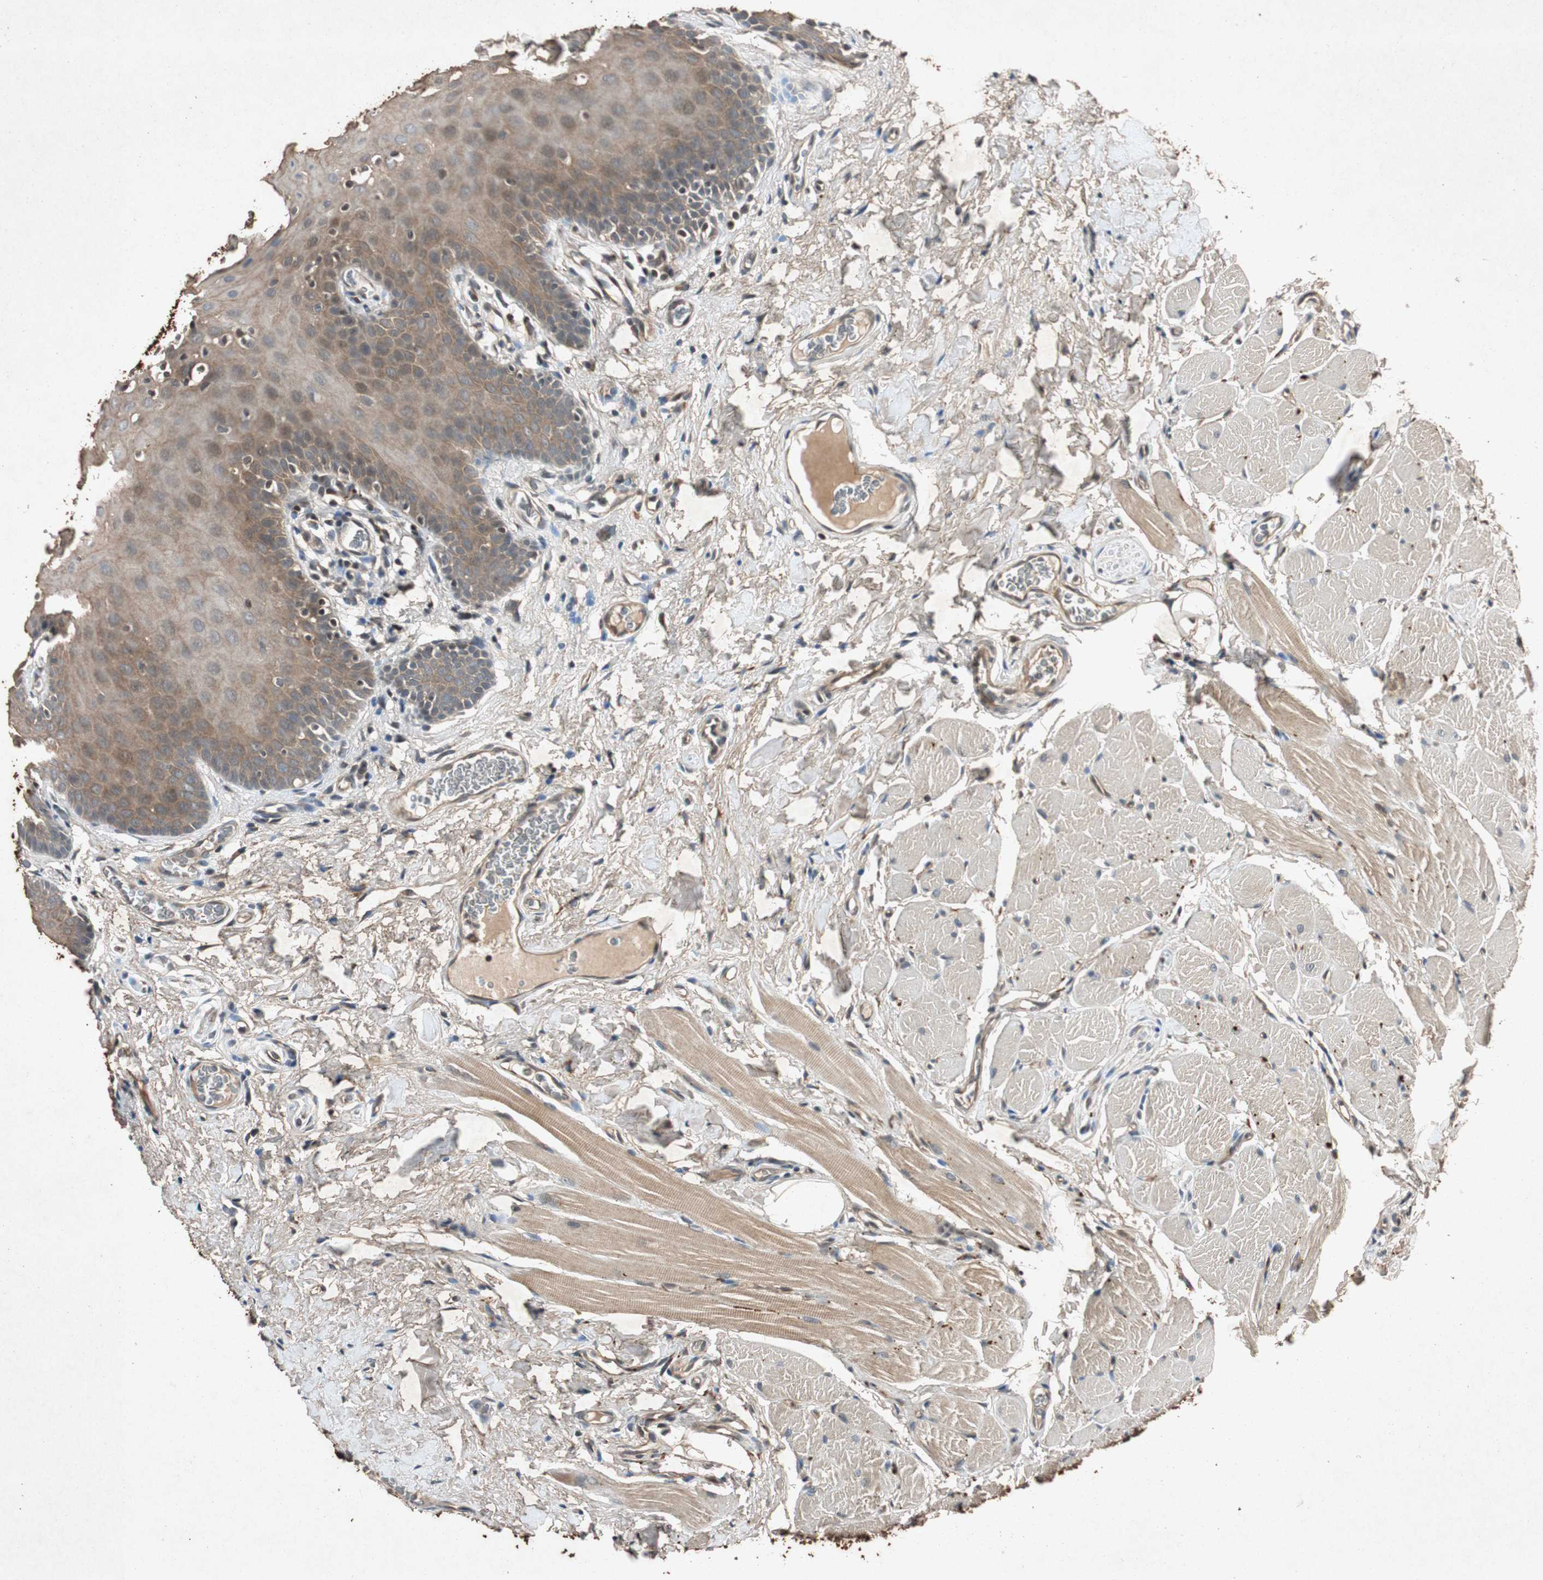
{"staining": {"intensity": "moderate", "quantity": ">75%", "location": "cytoplasmic/membranous"}, "tissue": "oral mucosa", "cell_type": "Squamous epithelial cells", "image_type": "normal", "snomed": [{"axis": "morphology", "description": "Normal tissue, NOS"}, {"axis": "topography", "description": "Oral tissue"}], "caption": "Immunohistochemistry of benign human oral mucosa shows medium levels of moderate cytoplasmic/membranous expression in about >75% of squamous epithelial cells.", "gene": "SLIT2", "patient": {"sex": "male", "age": 54}}